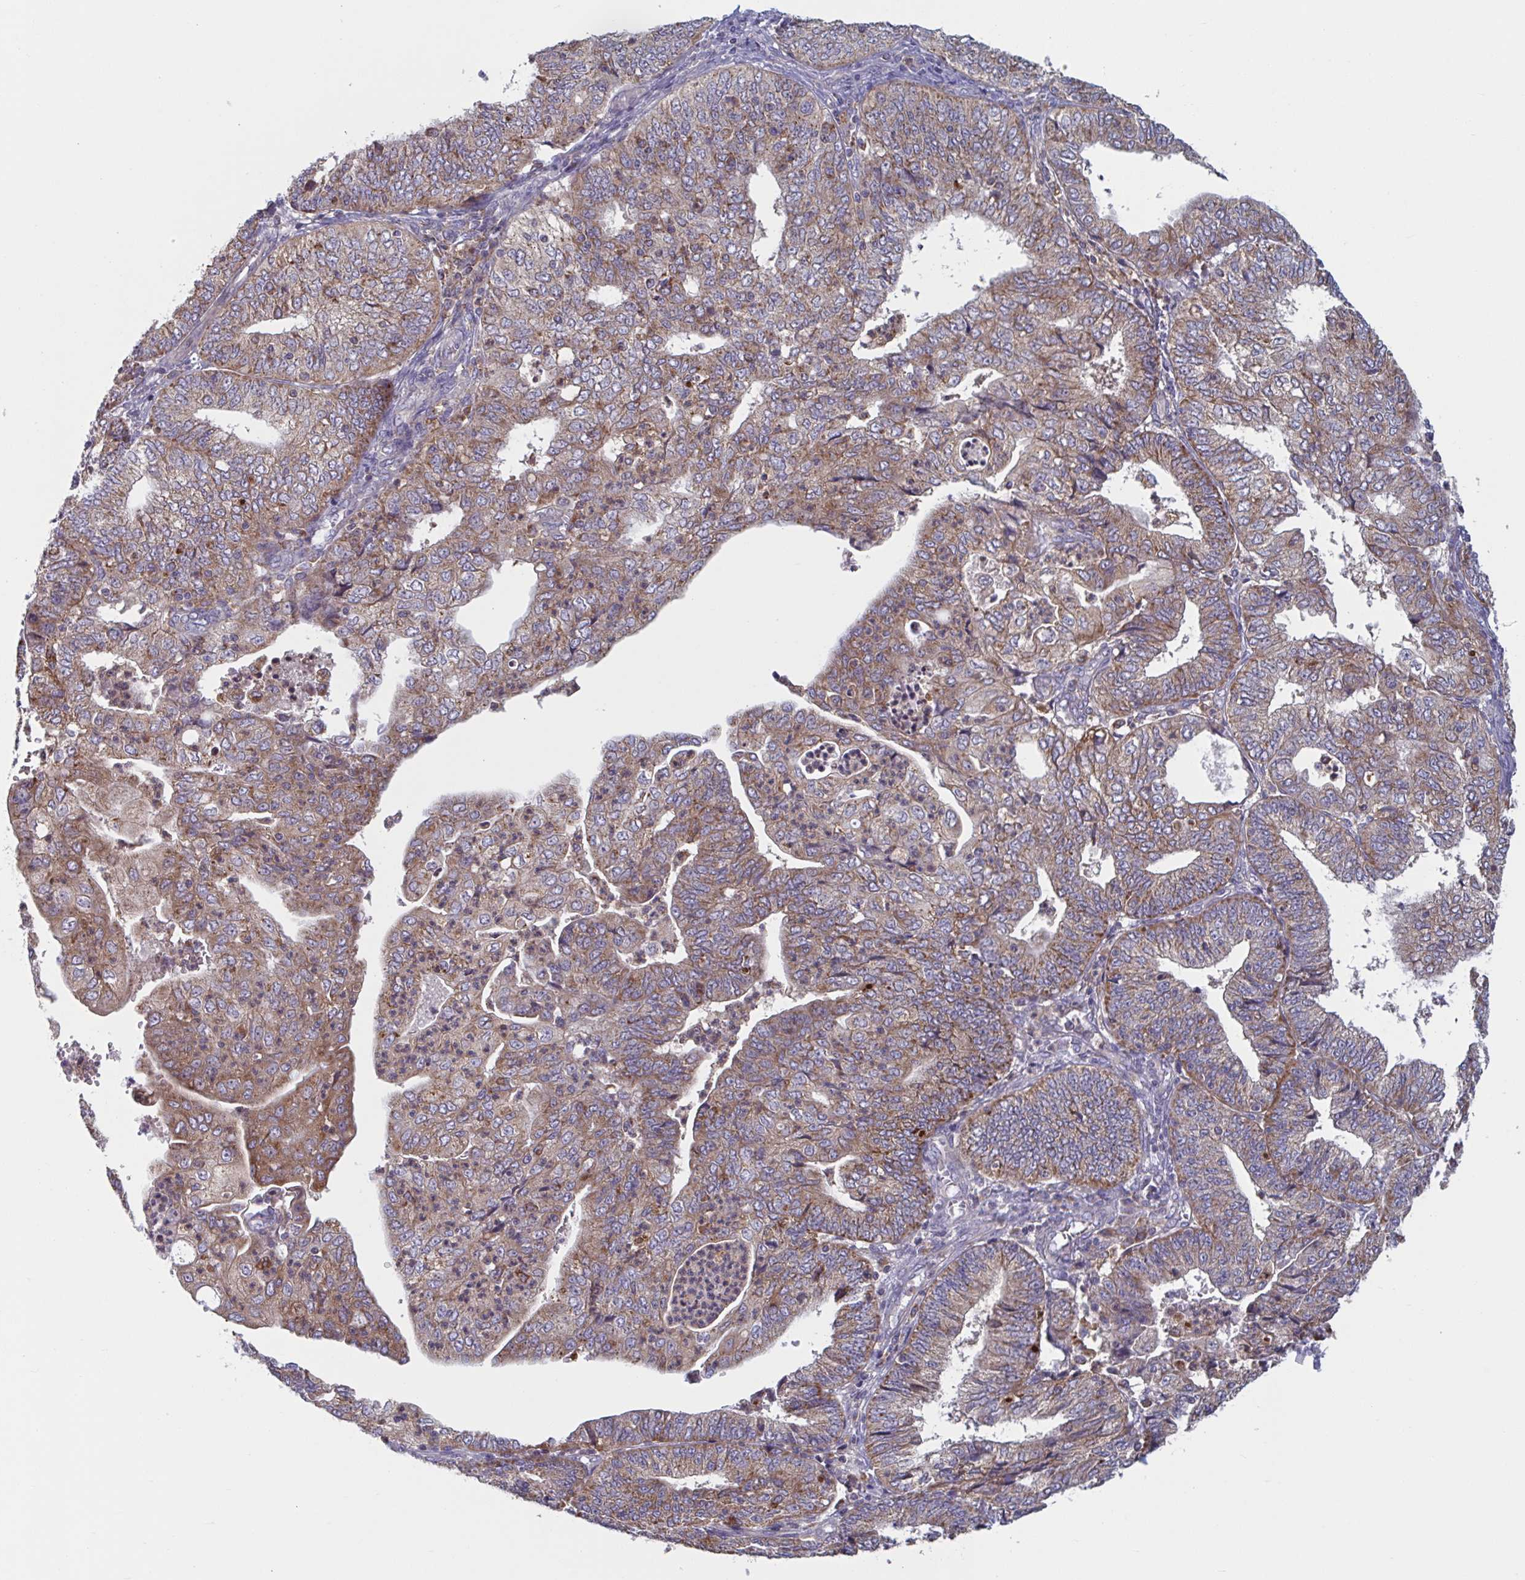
{"staining": {"intensity": "moderate", "quantity": ">75%", "location": "cytoplasmic/membranous"}, "tissue": "endometrial cancer", "cell_type": "Tumor cells", "image_type": "cancer", "snomed": [{"axis": "morphology", "description": "Adenocarcinoma, NOS"}, {"axis": "topography", "description": "Endometrium"}], "caption": "Immunohistochemistry histopathology image of neoplastic tissue: human adenocarcinoma (endometrial) stained using IHC displays medium levels of moderate protein expression localized specifically in the cytoplasmic/membranous of tumor cells, appearing as a cytoplasmic/membranous brown color.", "gene": "NIPSNAP1", "patient": {"sex": "female", "age": 56}}